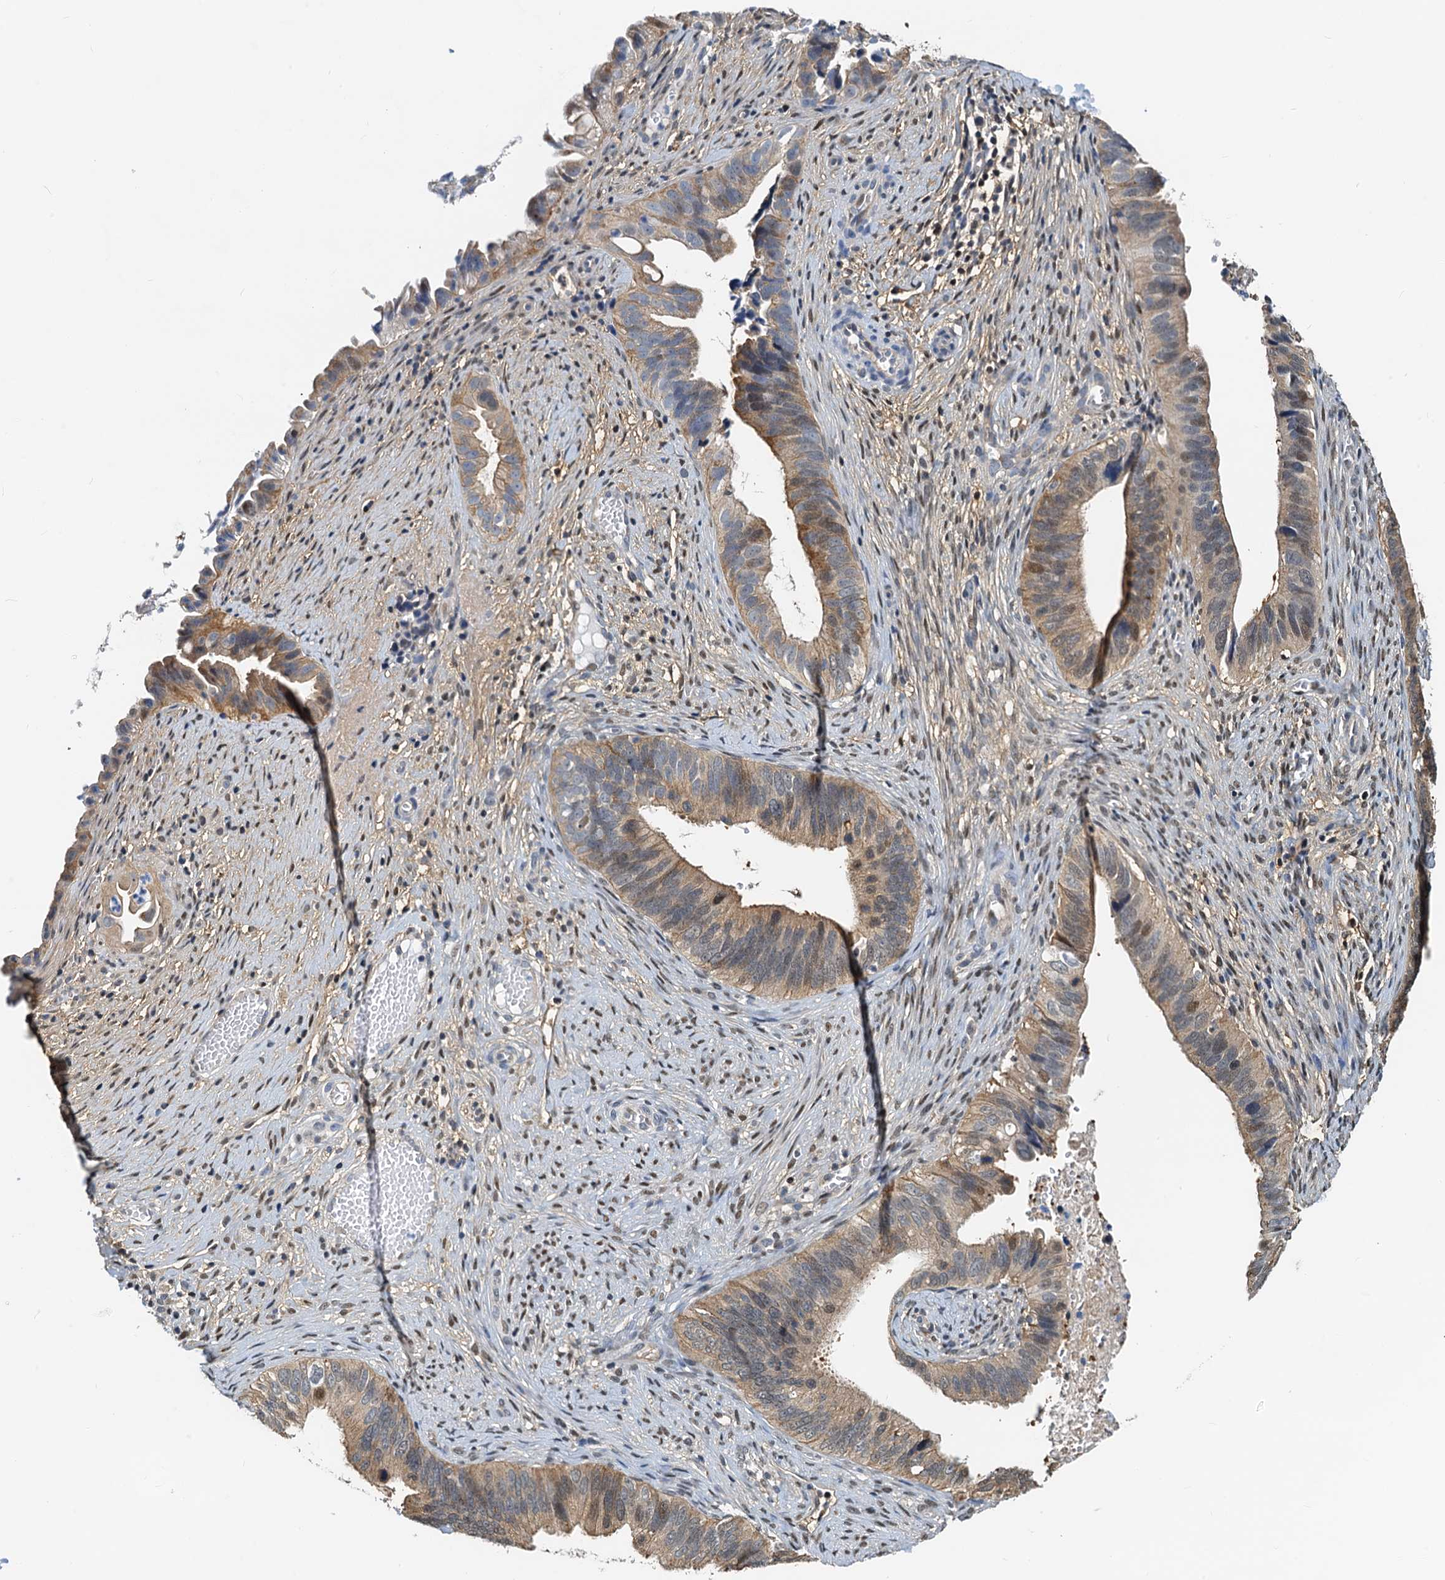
{"staining": {"intensity": "moderate", "quantity": "25%-75%", "location": "cytoplasmic/membranous,nuclear"}, "tissue": "cervical cancer", "cell_type": "Tumor cells", "image_type": "cancer", "snomed": [{"axis": "morphology", "description": "Adenocarcinoma, NOS"}, {"axis": "topography", "description": "Cervix"}], "caption": "Adenocarcinoma (cervical) stained with IHC demonstrates moderate cytoplasmic/membranous and nuclear staining in approximately 25%-75% of tumor cells. (DAB (3,3'-diaminobenzidine) = brown stain, brightfield microscopy at high magnification).", "gene": "PTGES3", "patient": {"sex": "female", "age": 42}}